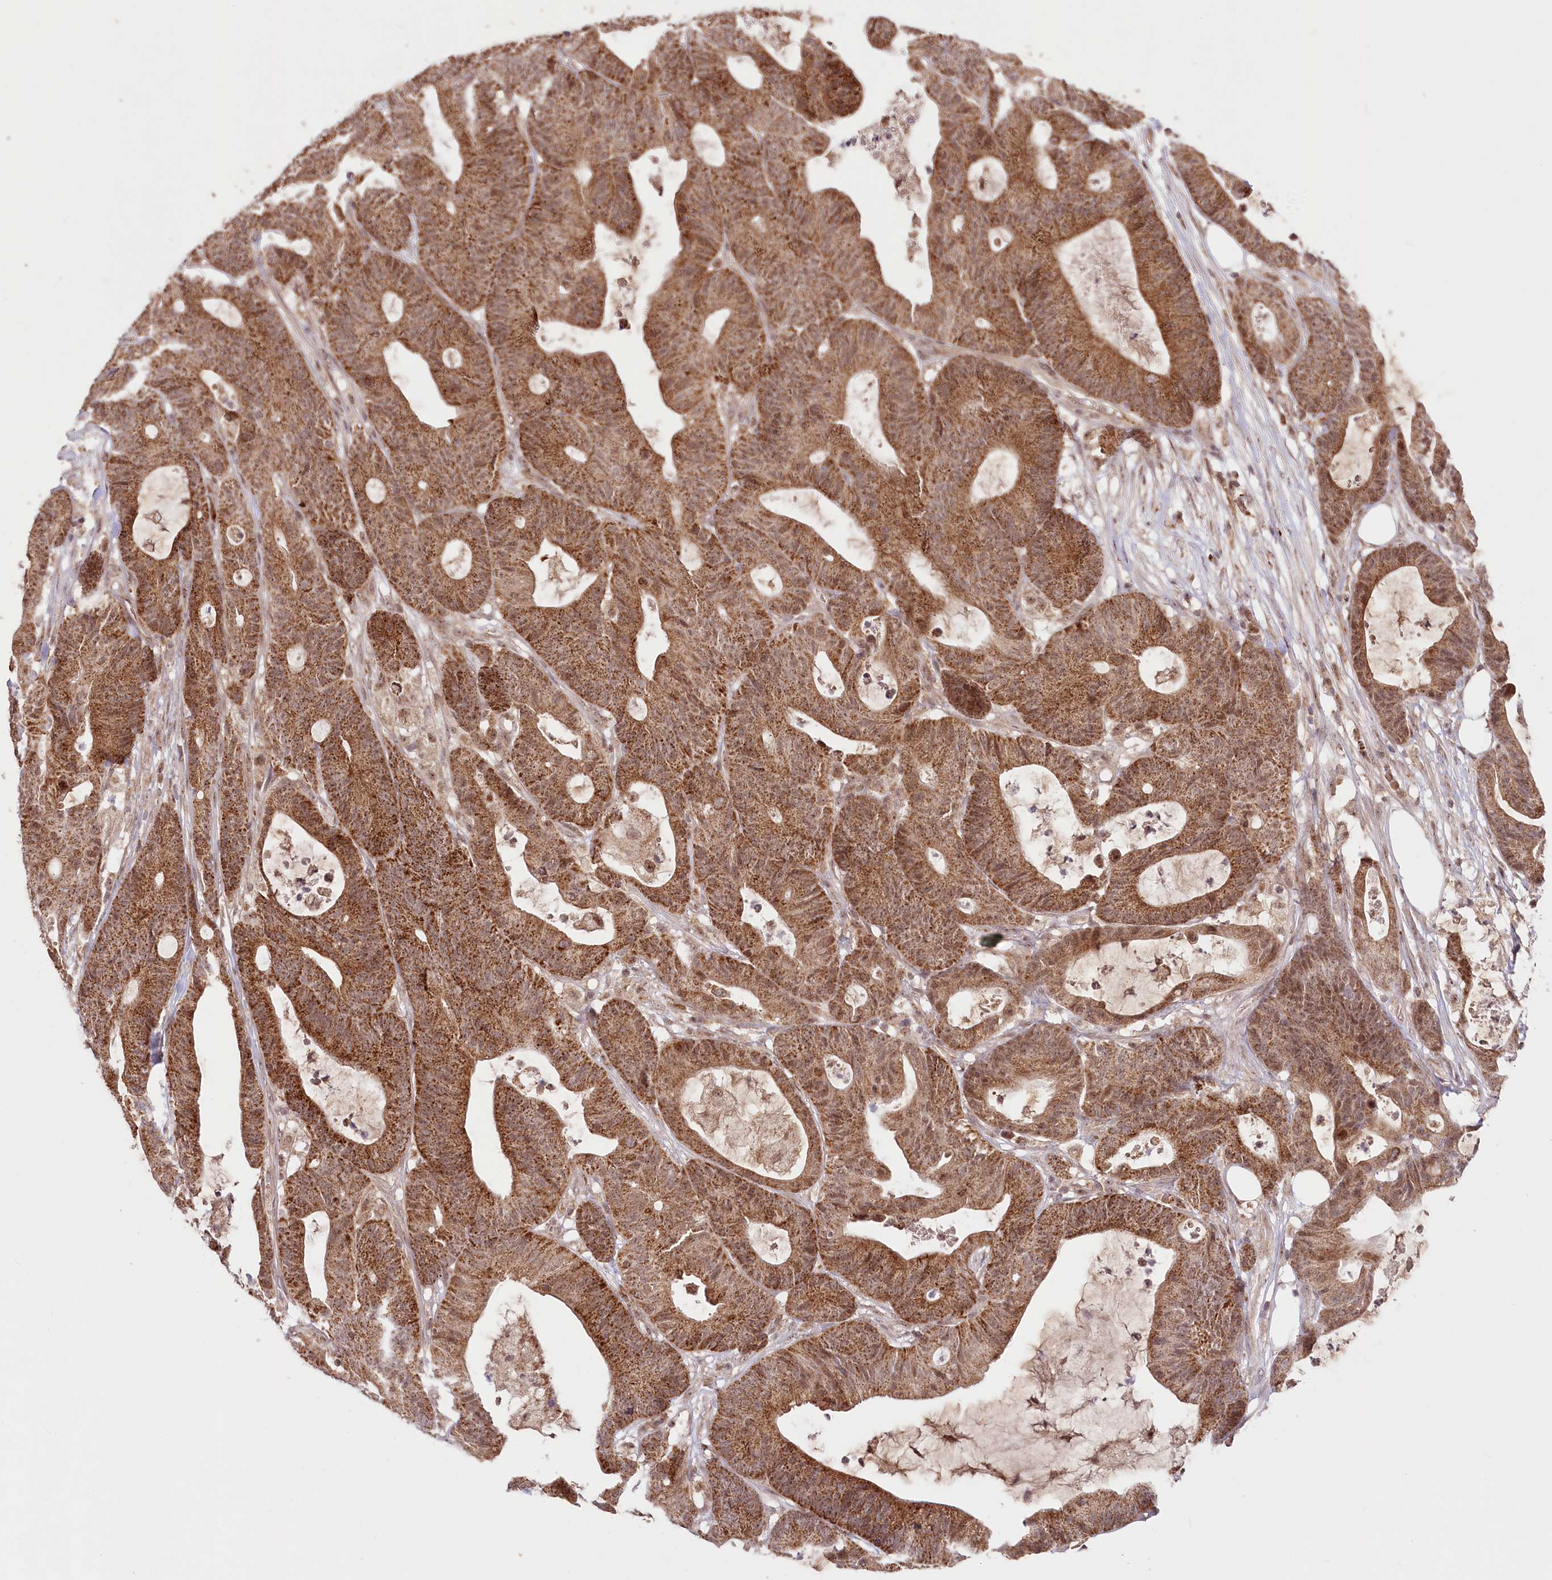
{"staining": {"intensity": "moderate", "quantity": ">75%", "location": "cytoplasmic/membranous"}, "tissue": "colorectal cancer", "cell_type": "Tumor cells", "image_type": "cancer", "snomed": [{"axis": "morphology", "description": "Adenocarcinoma, NOS"}, {"axis": "topography", "description": "Colon"}], "caption": "Colorectal adenocarcinoma stained with DAB immunohistochemistry (IHC) reveals medium levels of moderate cytoplasmic/membranous staining in about >75% of tumor cells. The staining was performed using DAB, with brown indicating positive protein expression. Nuclei are stained blue with hematoxylin.", "gene": "RTN4IP1", "patient": {"sex": "female", "age": 84}}